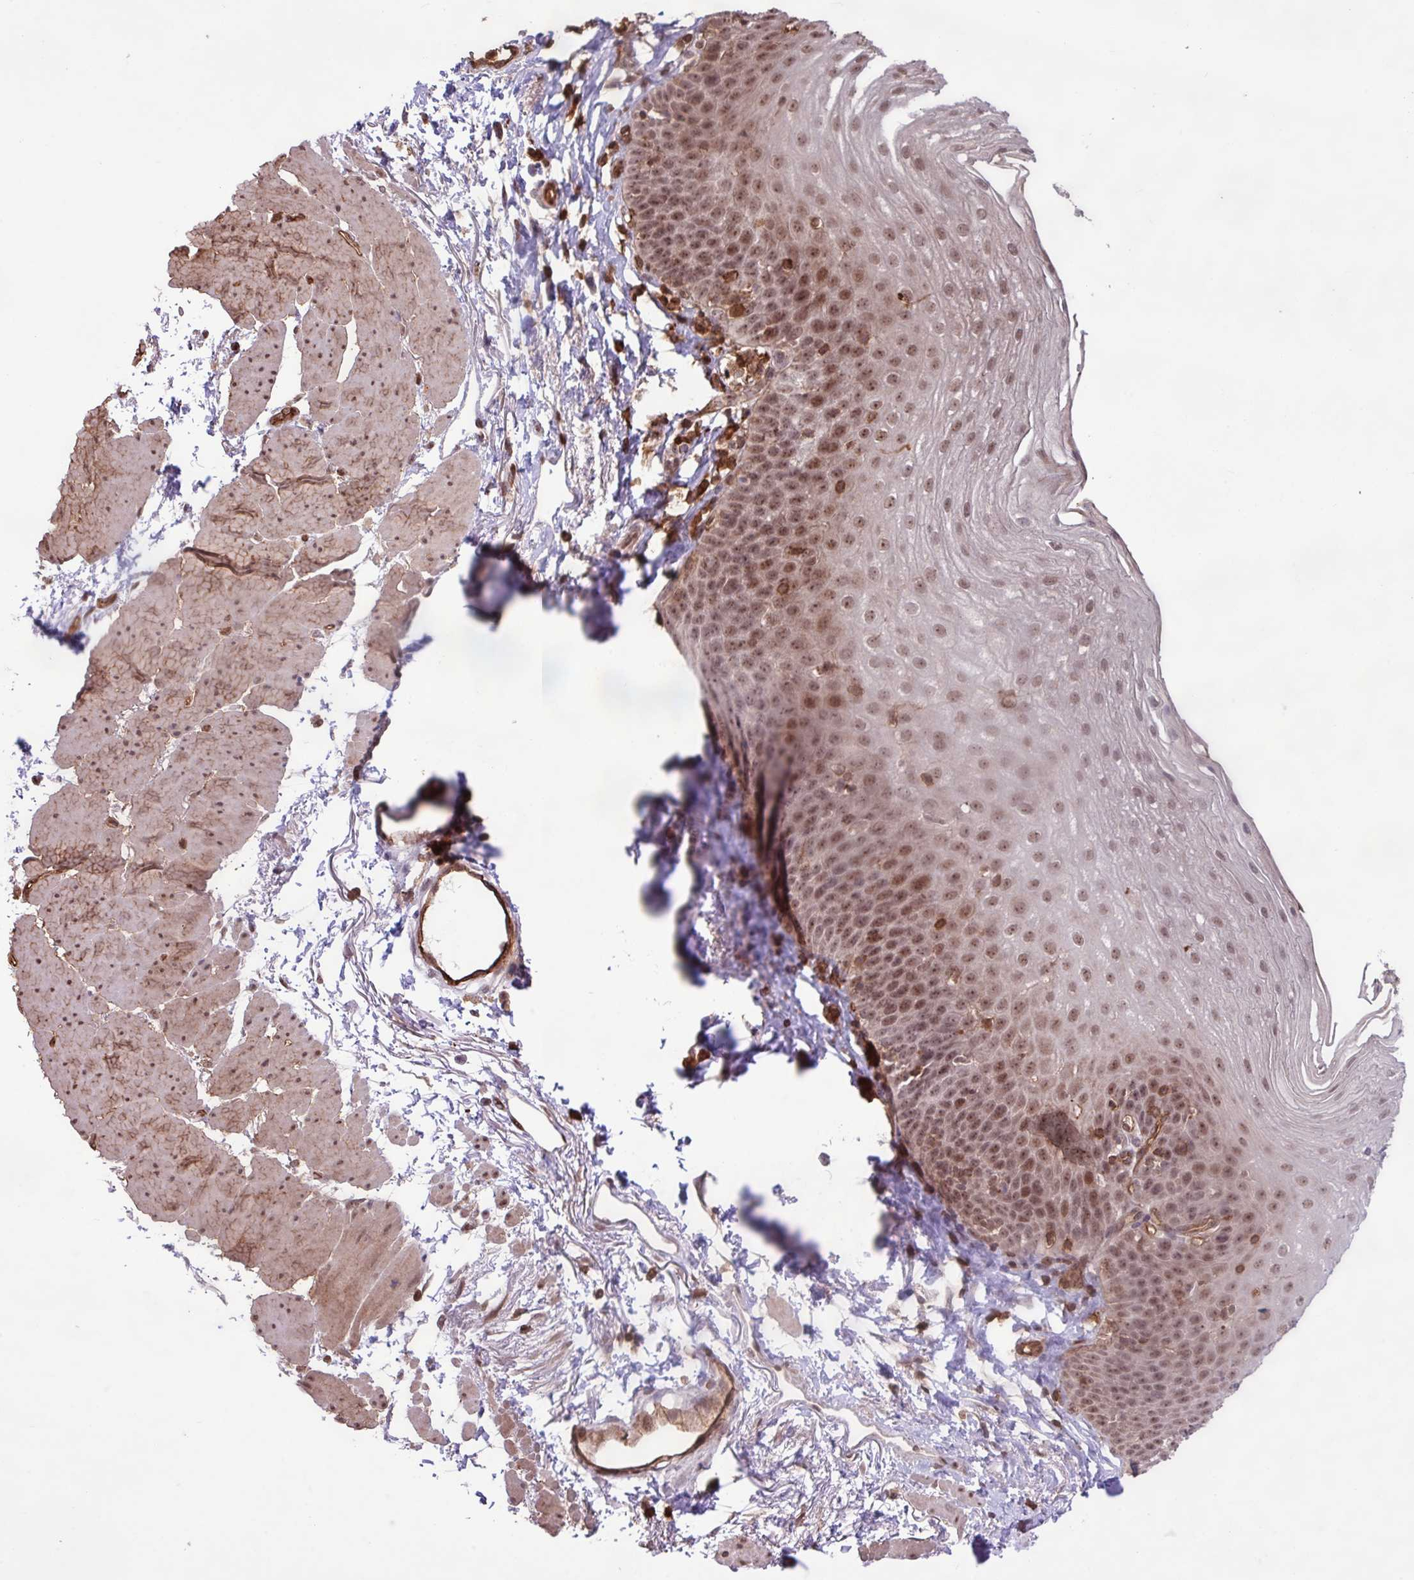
{"staining": {"intensity": "moderate", "quantity": ">75%", "location": "nuclear"}, "tissue": "esophagus", "cell_type": "Squamous epithelial cells", "image_type": "normal", "snomed": [{"axis": "morphology", "description": "Normal tissue, NOS"}, {"axis": "topography", "description": "Esophagus"}], "caption": "DAB immunohistochemical staining of benign human esophagus reveals moderate nuclear protein positivity in about >75% of squamous epithelial cells.", "gene": "GON7", "patient": {"sex": "female", "age": 81}}